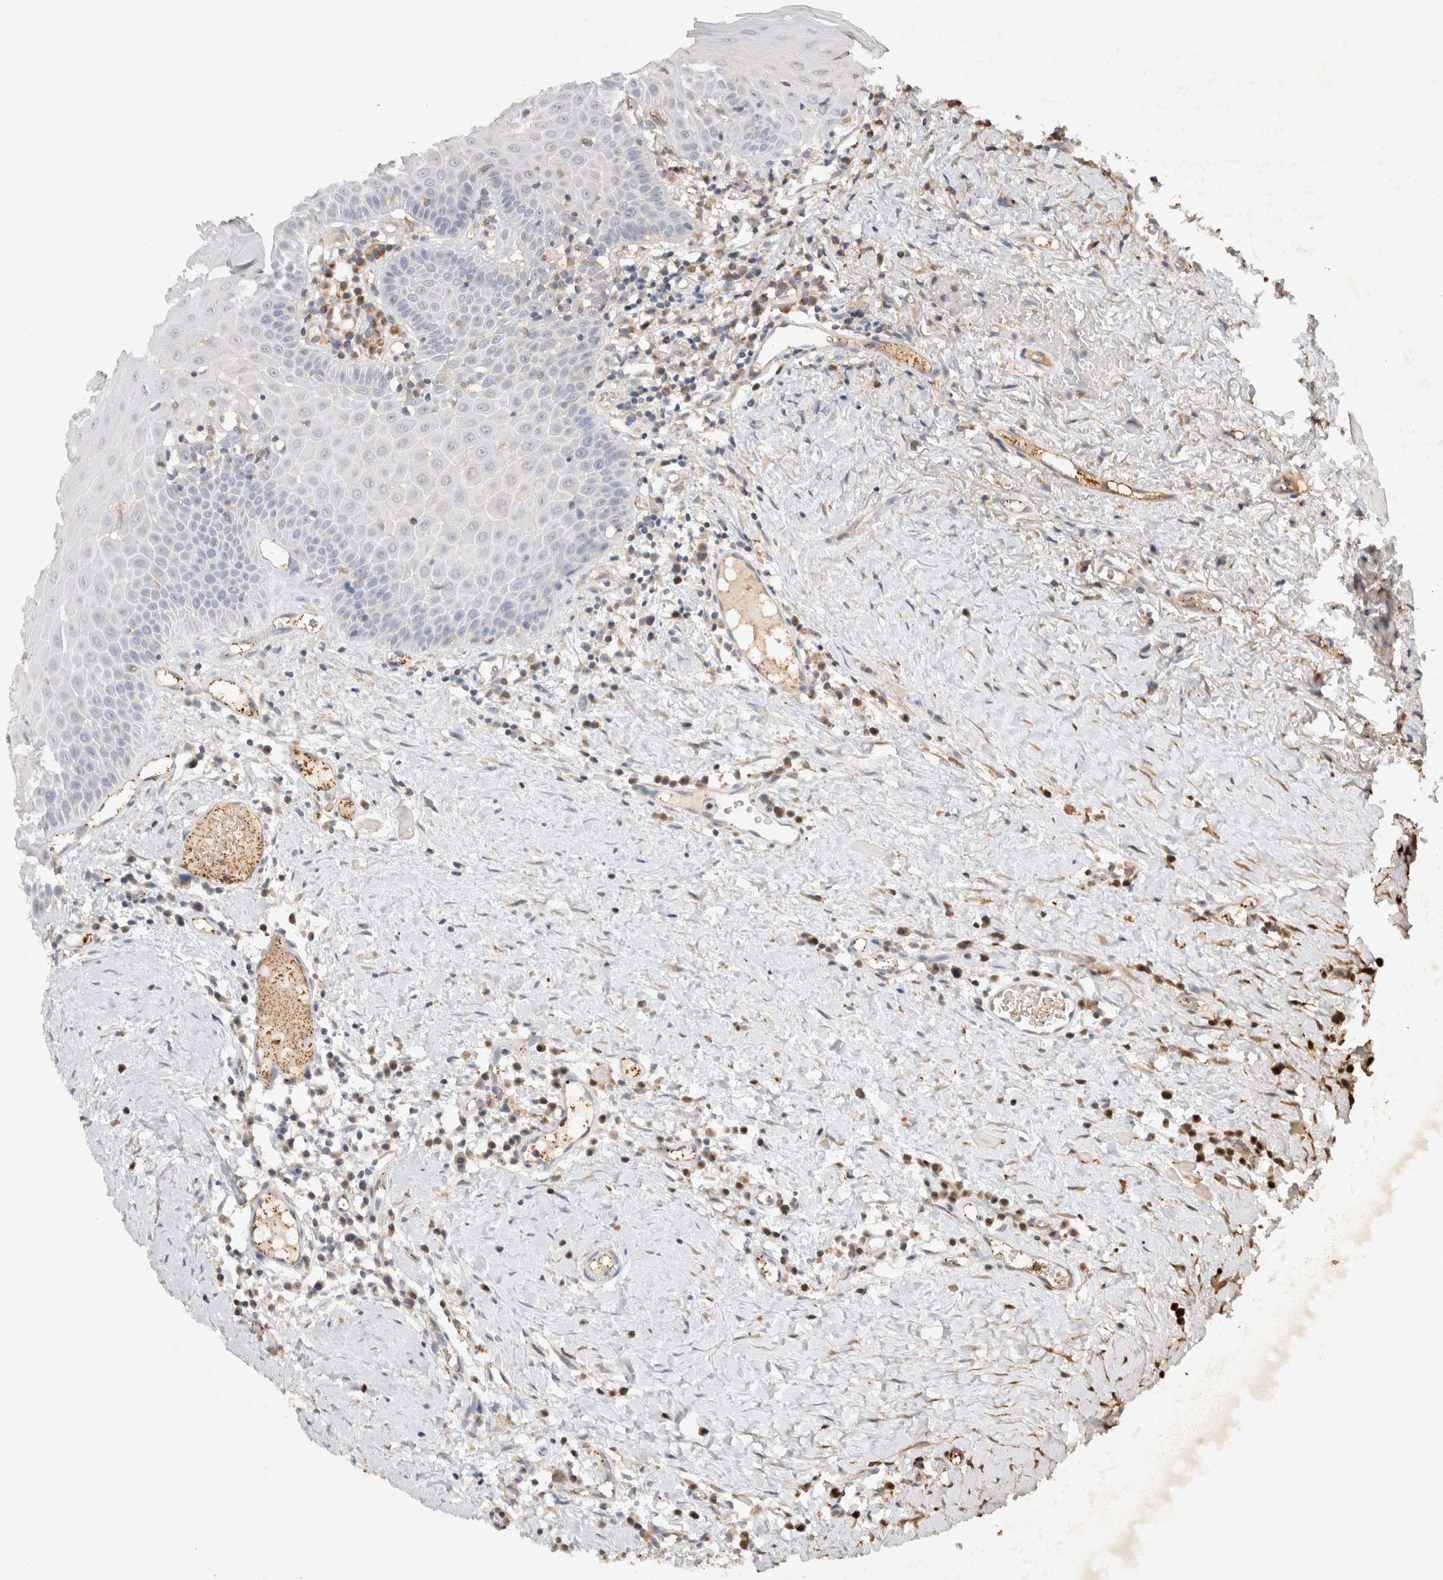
{"staining": {"intensity": "weak", "quantity": "<25%", "location": "cytoplasmic/membranous"}, "tissue": "oral mucosa", "cell_type": "Squamous epithelial cells", "image_type": "normal", "snomed": [{"axis": "morphology", "description": "Normal tissue, NOS"}, {"axis": "topography", "description": "Skeletal muscle"}, {"axis": "topography", "description": "Oral tissue"}, {"axis": "topography", "description": "Peripheral nerve tissue"}], "caption": "Image shows no significant protein staining in squamous epithelial cells of normal oral mucosa.", "gene": "GAS1", "patient": {"sex": "female", "age": 84}}